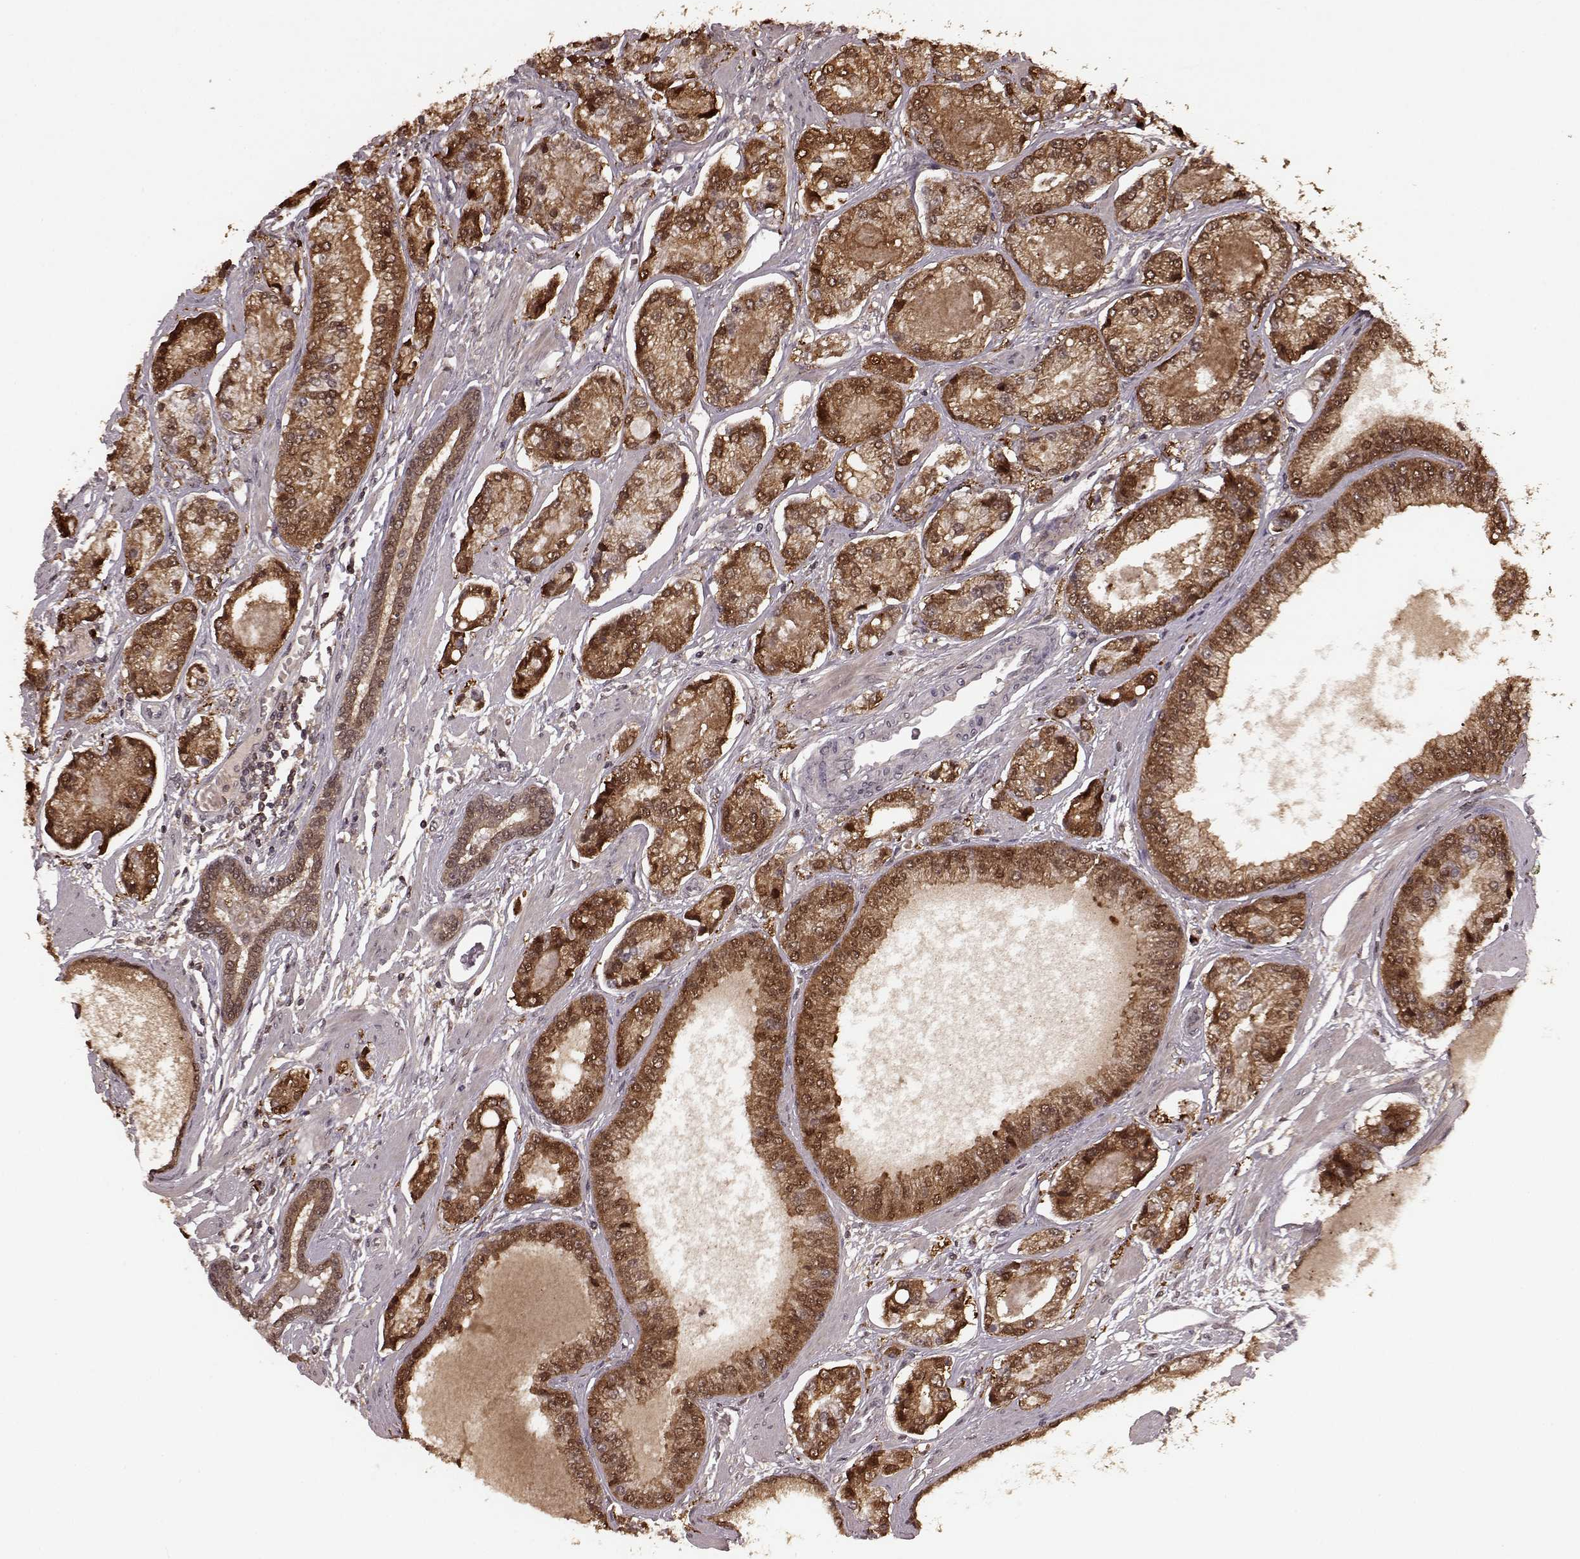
{"staining": {"intensity": "moderate", "quantity": ">75%", "location": "cytoplasmic/membranous,nuclear"}, "tissue": "prostate cancer", "cell_type": "Tumor cells", "image_type": "cancer", "snomed": [{"axis": "morphology", "description": "Adenocarcinoma, NOS"}, {"axis": "topography", "description": "Prostate"}], "caption": "This image exhibits IHC staining of human prostate cancer, with medium moderate cytoplasmic/membranous and nuclear staining in about >75% of tumor cells.", "gene": "GSS", "patient": {"sex": "male", "age": 64}}